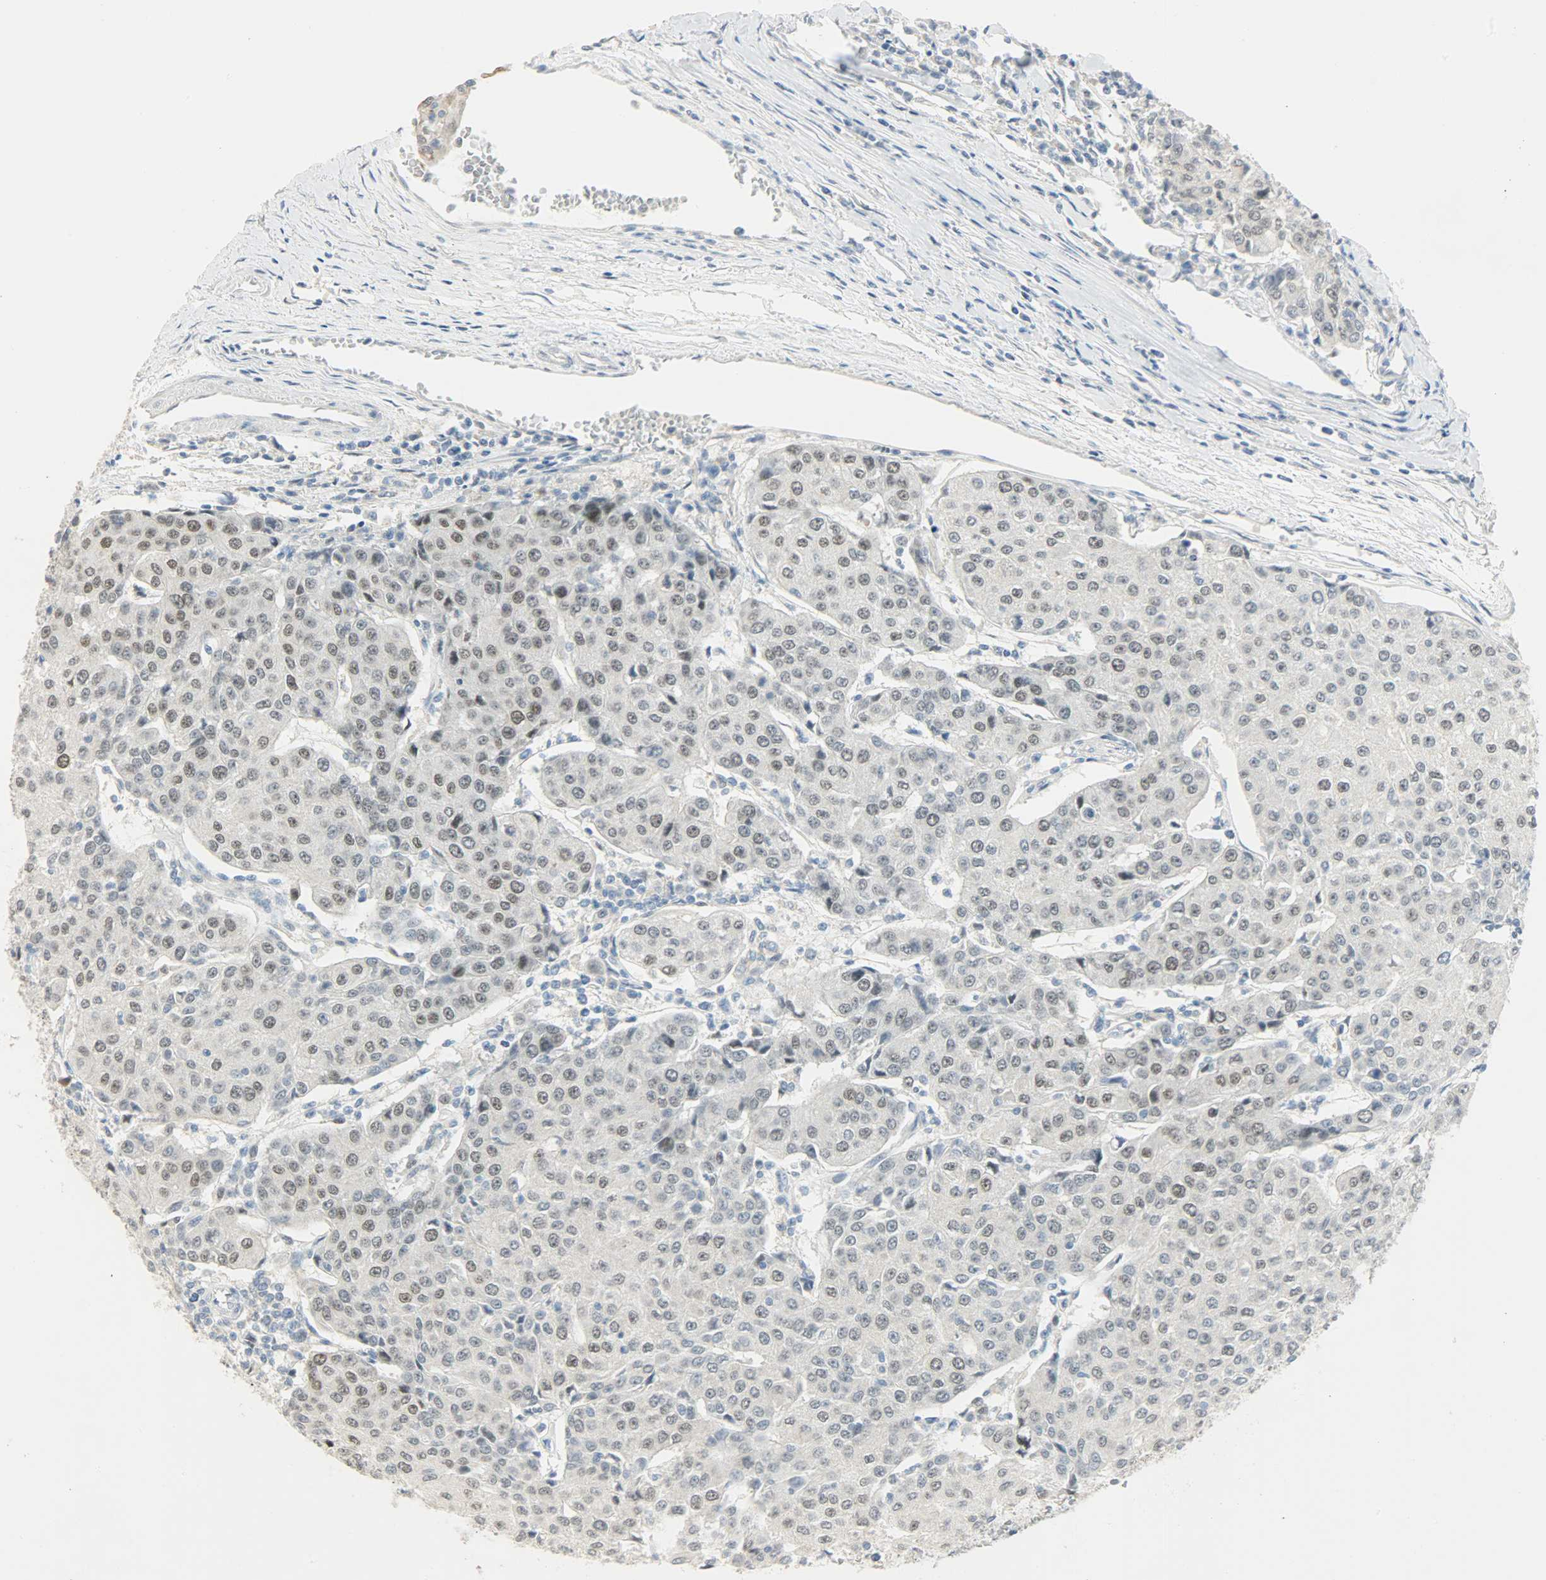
{"staining": {"intensity": "weak", "quantity": "<25%", "location": "nuclear"}, "tissue": "urothelial cancer", "cell_type": "Tumor cells", "image_type": "cancer", "snomed": [{"axis": "morphology", "description": "Urothelial carcinoma, High grade"}, {"axis": "topography", "description": "Urinary bladder"}], "caption": "Urothelial cancer was stained to show a protein in brown. There is no significant staining in tumor cells.", "gene": "PPARG", "patient": {"sex": "female", "age": 85}}